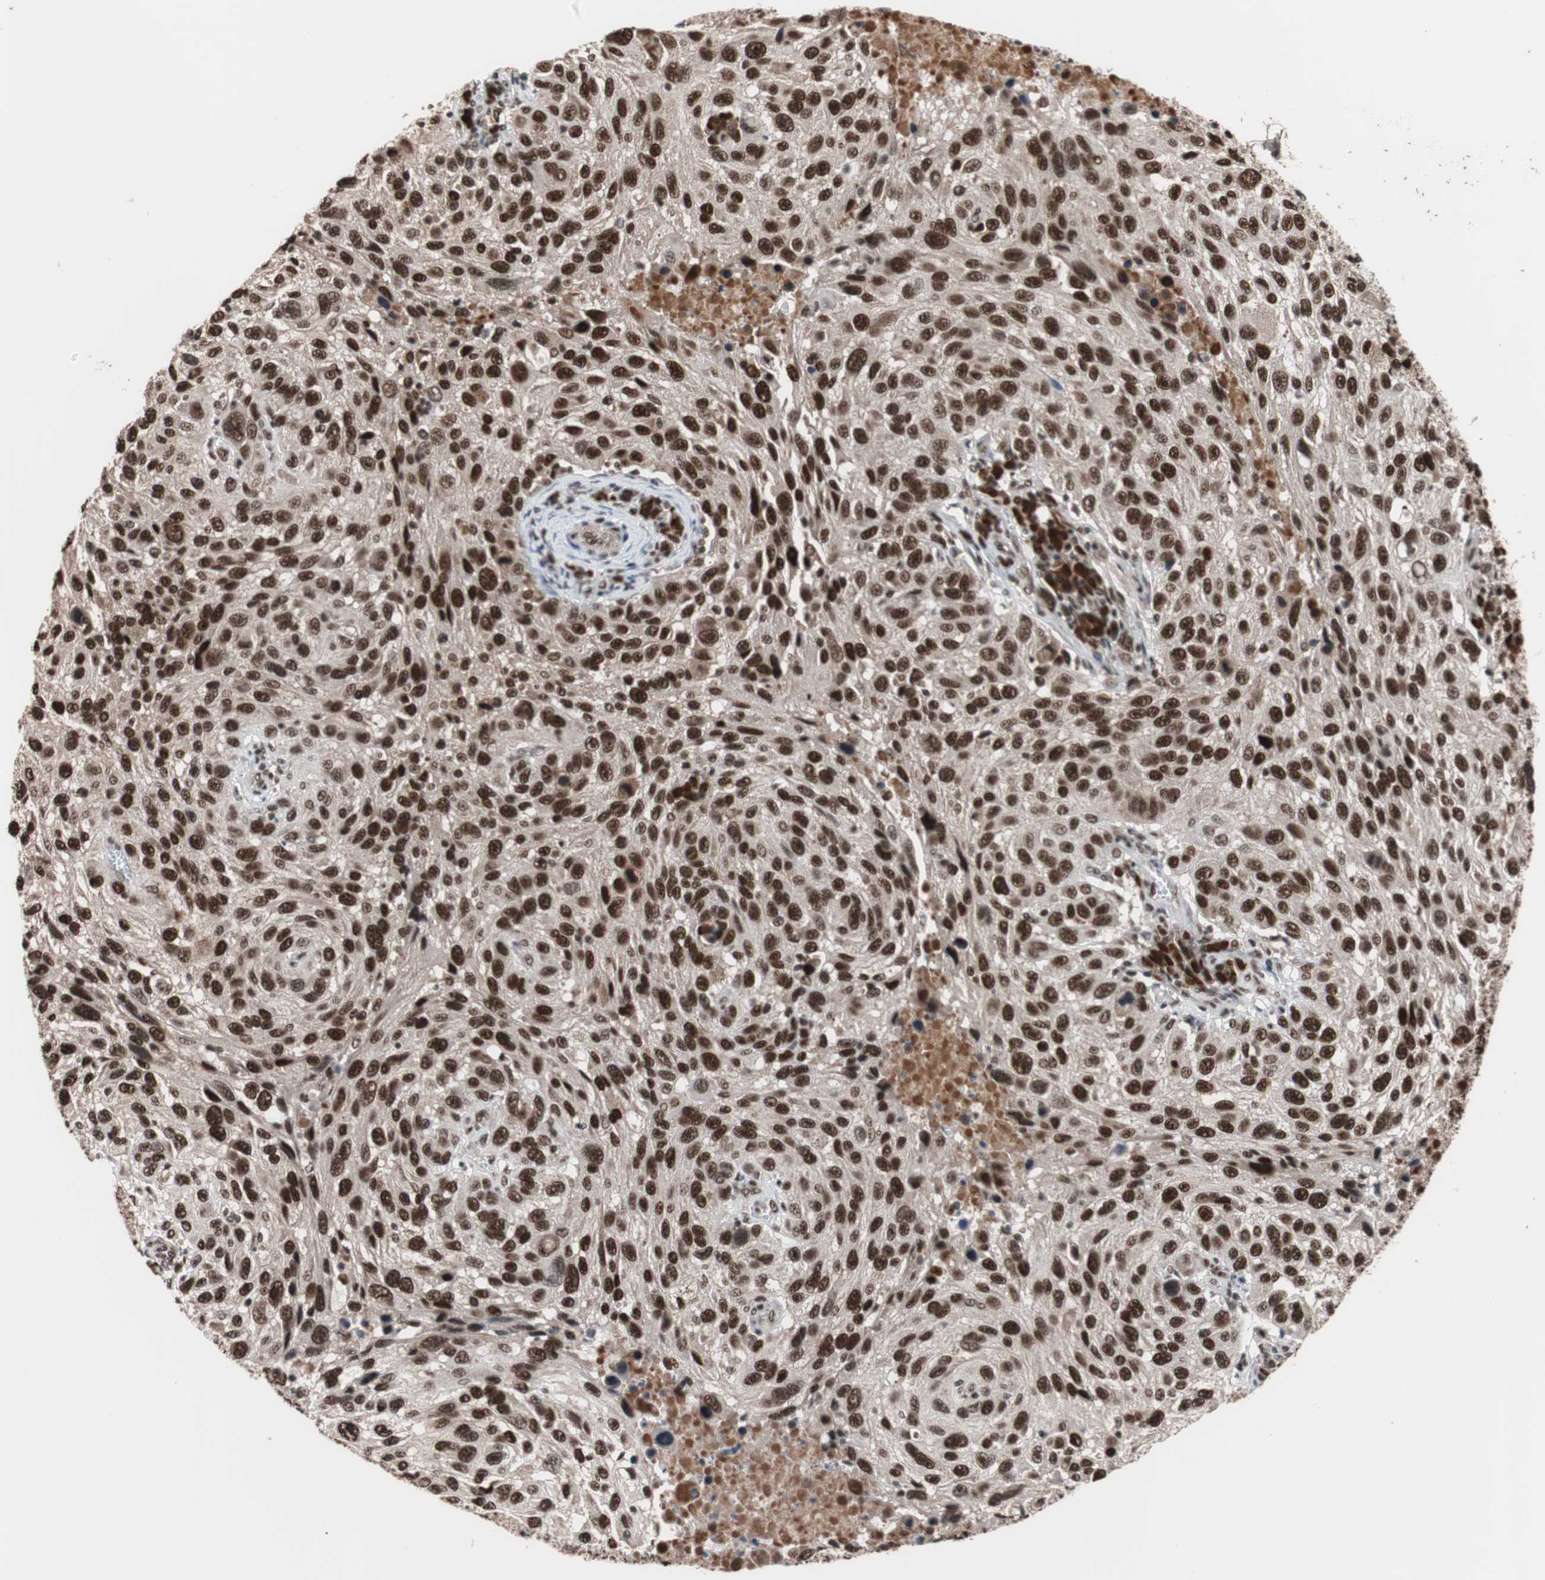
{"staining": {"intensity": "strong", "quantity": ">75%", "location": "nuclear"}, "tissue": "melanoma", "cell_type": "Tumor cells", "image_type": "cancer", "snomed": [{"axis": "morphology", "description": "Malignant melanoma, NOS"}, {"axis": "topography", "description": "Skin"}], "caption": "Tumor cells demonstrate strong nuclear staining in about >75% of cells in malignant melanoma.", "gene": "CHAMP1", "patient": {"sex": "male", "age": 53}}